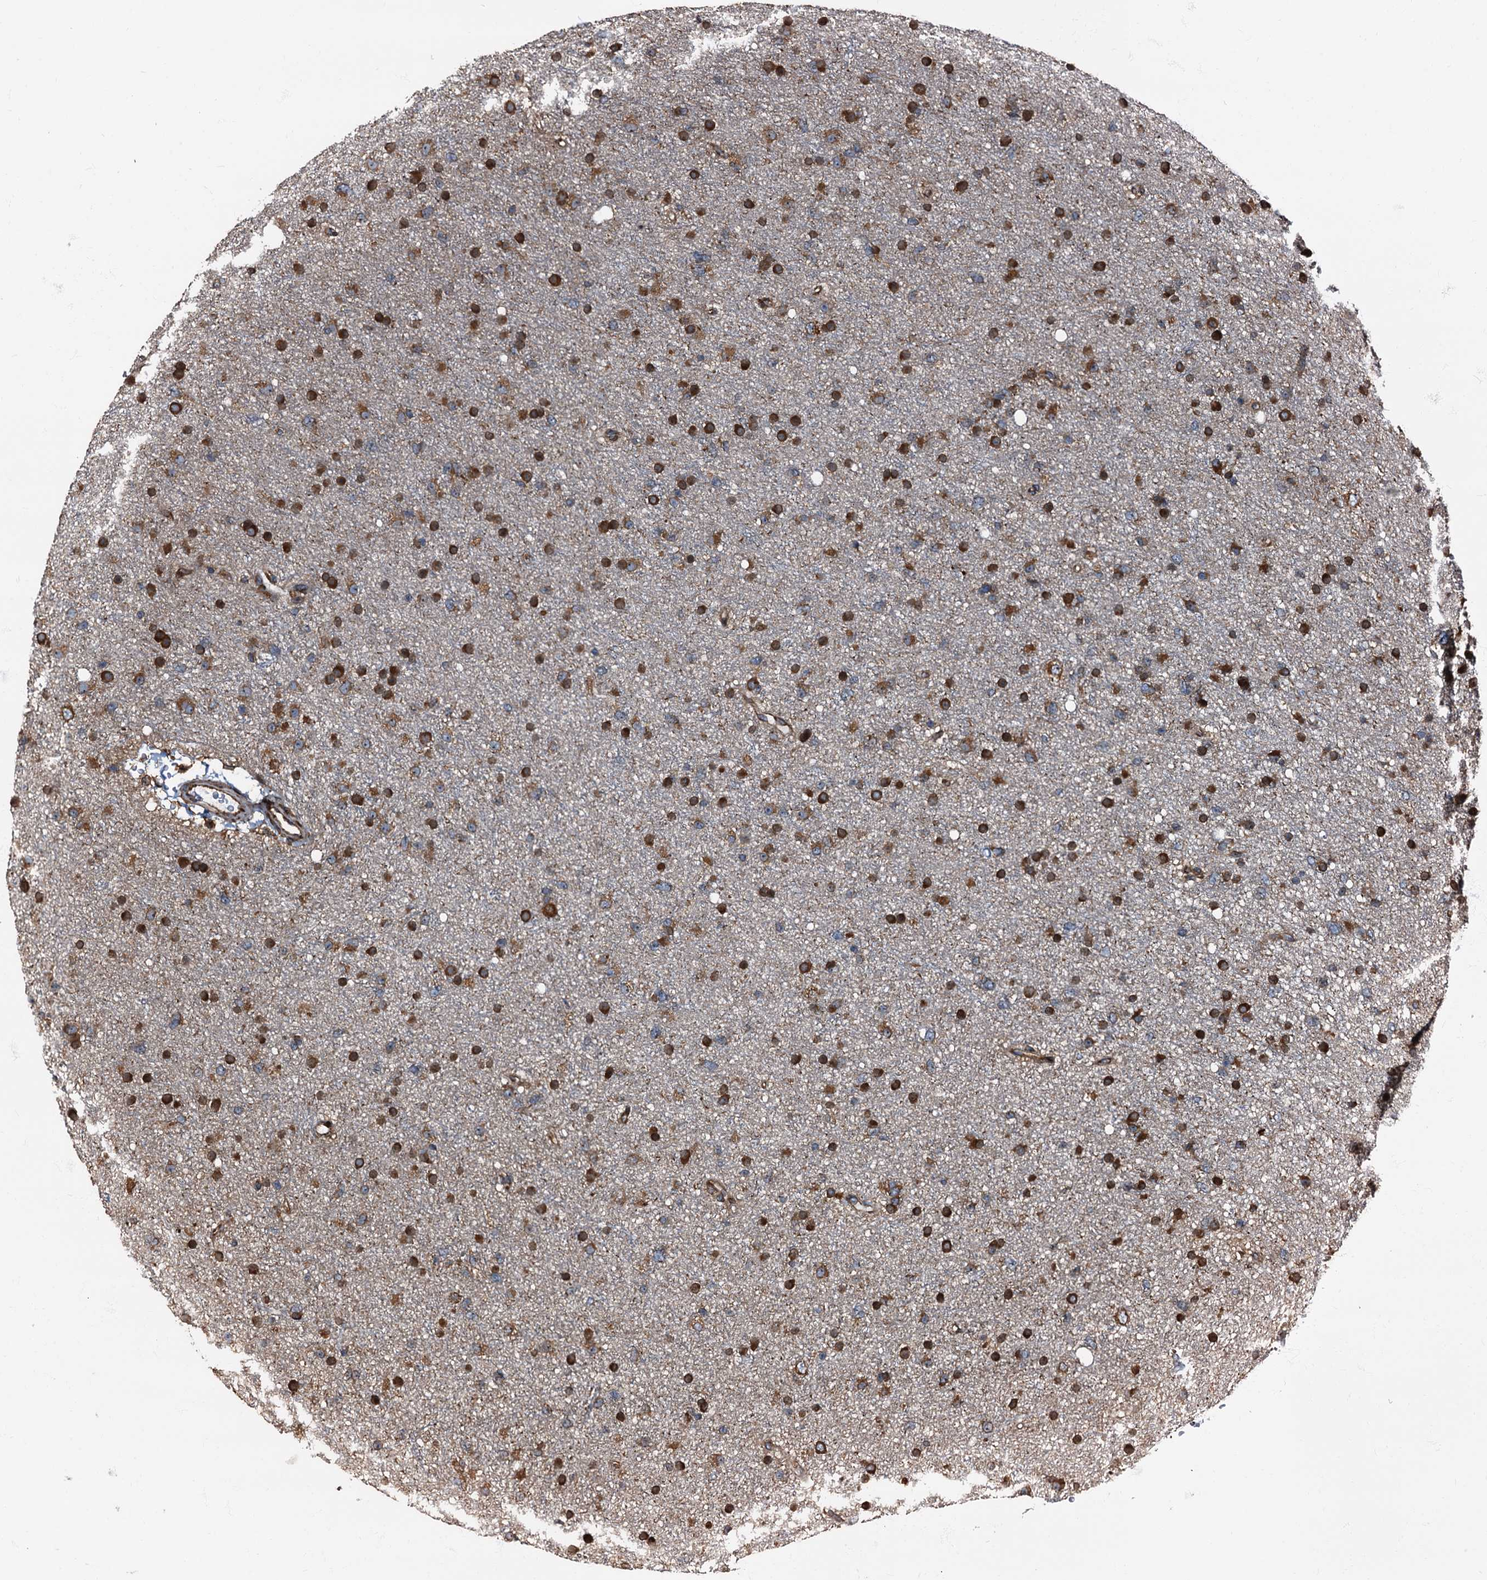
{"staining": {"intensity": "moderate", "quantity": ">75%", "location": "cytoplasmic/membranous"}, "tissue": "glioma", "cell_type": "Tumor cells", "image_type": "cancer", "snomed": [{"axis": "morphology", "description": "Glioma, malignant, Low grade"}, {"axis": "topography", "description": "Cerebral cortex"}], "caption": "This is a photomicrograph of IHC staining of glioma, which shows moderate expression in the cytoplasmic/membranous of tumor cells.", "gene": "ATP2C1", "patient": {"sex": "female", "age": 39}}